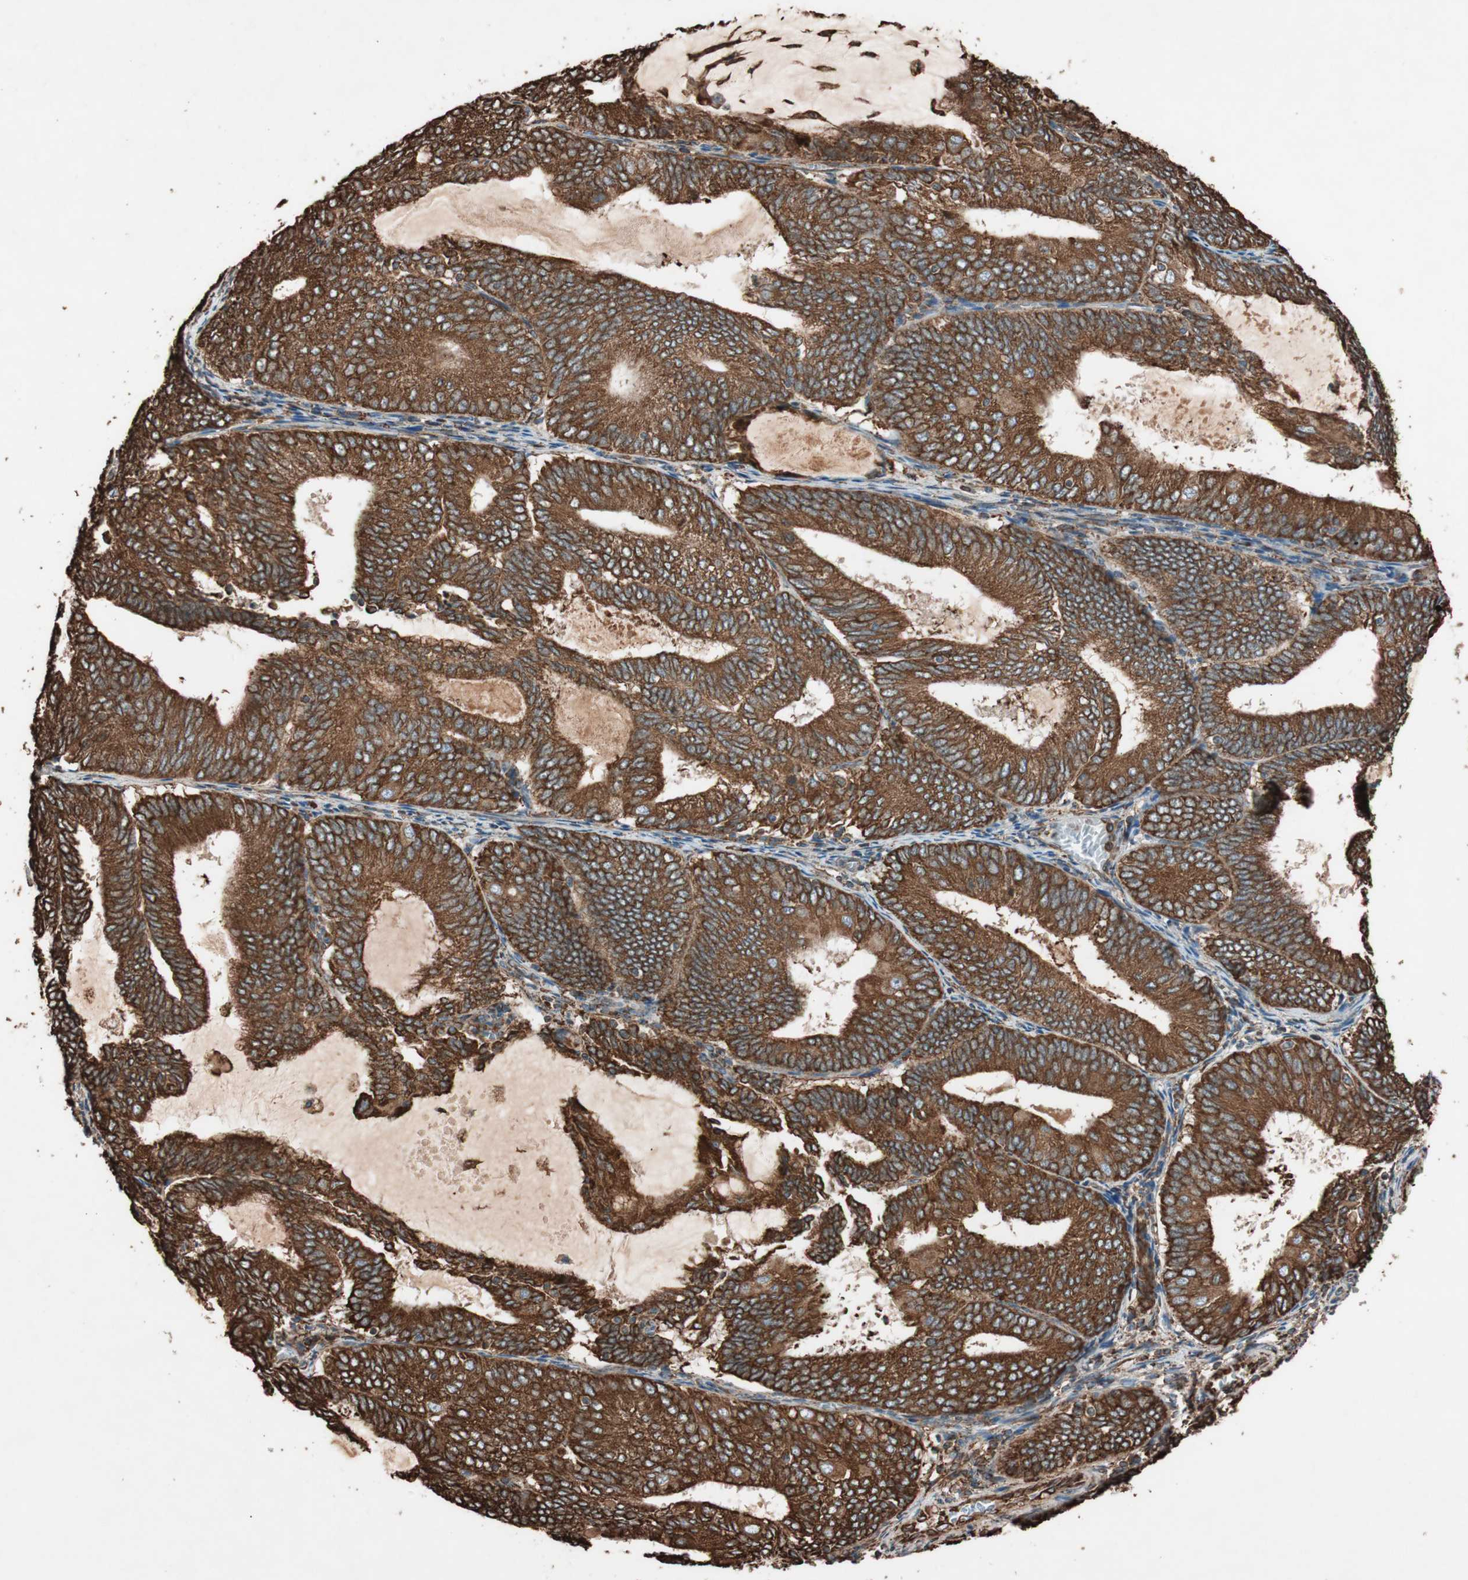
{"staining": {"intensity": "strong", "quantity": ">75%", "location": "cytoplasmic/membranous"}, "tissue": "endometrial cancer", "cell_type": "Tumor cells", "image_type": "cancer", "snomed": [{"axis": "morphology", "description": "Adenocarcinoma, NOS"}, {"axis": "topography", "description": "Endometrium"}], "caption": "Immunohistochemistry (IHC) of human adenocarcinoma (endometrial) displays high levels of strong cytoplasmic/membranous expression in about >75% of tumor cells.", "gene": "VEGFA", "patient": {"sex": "female", "age": 81}}